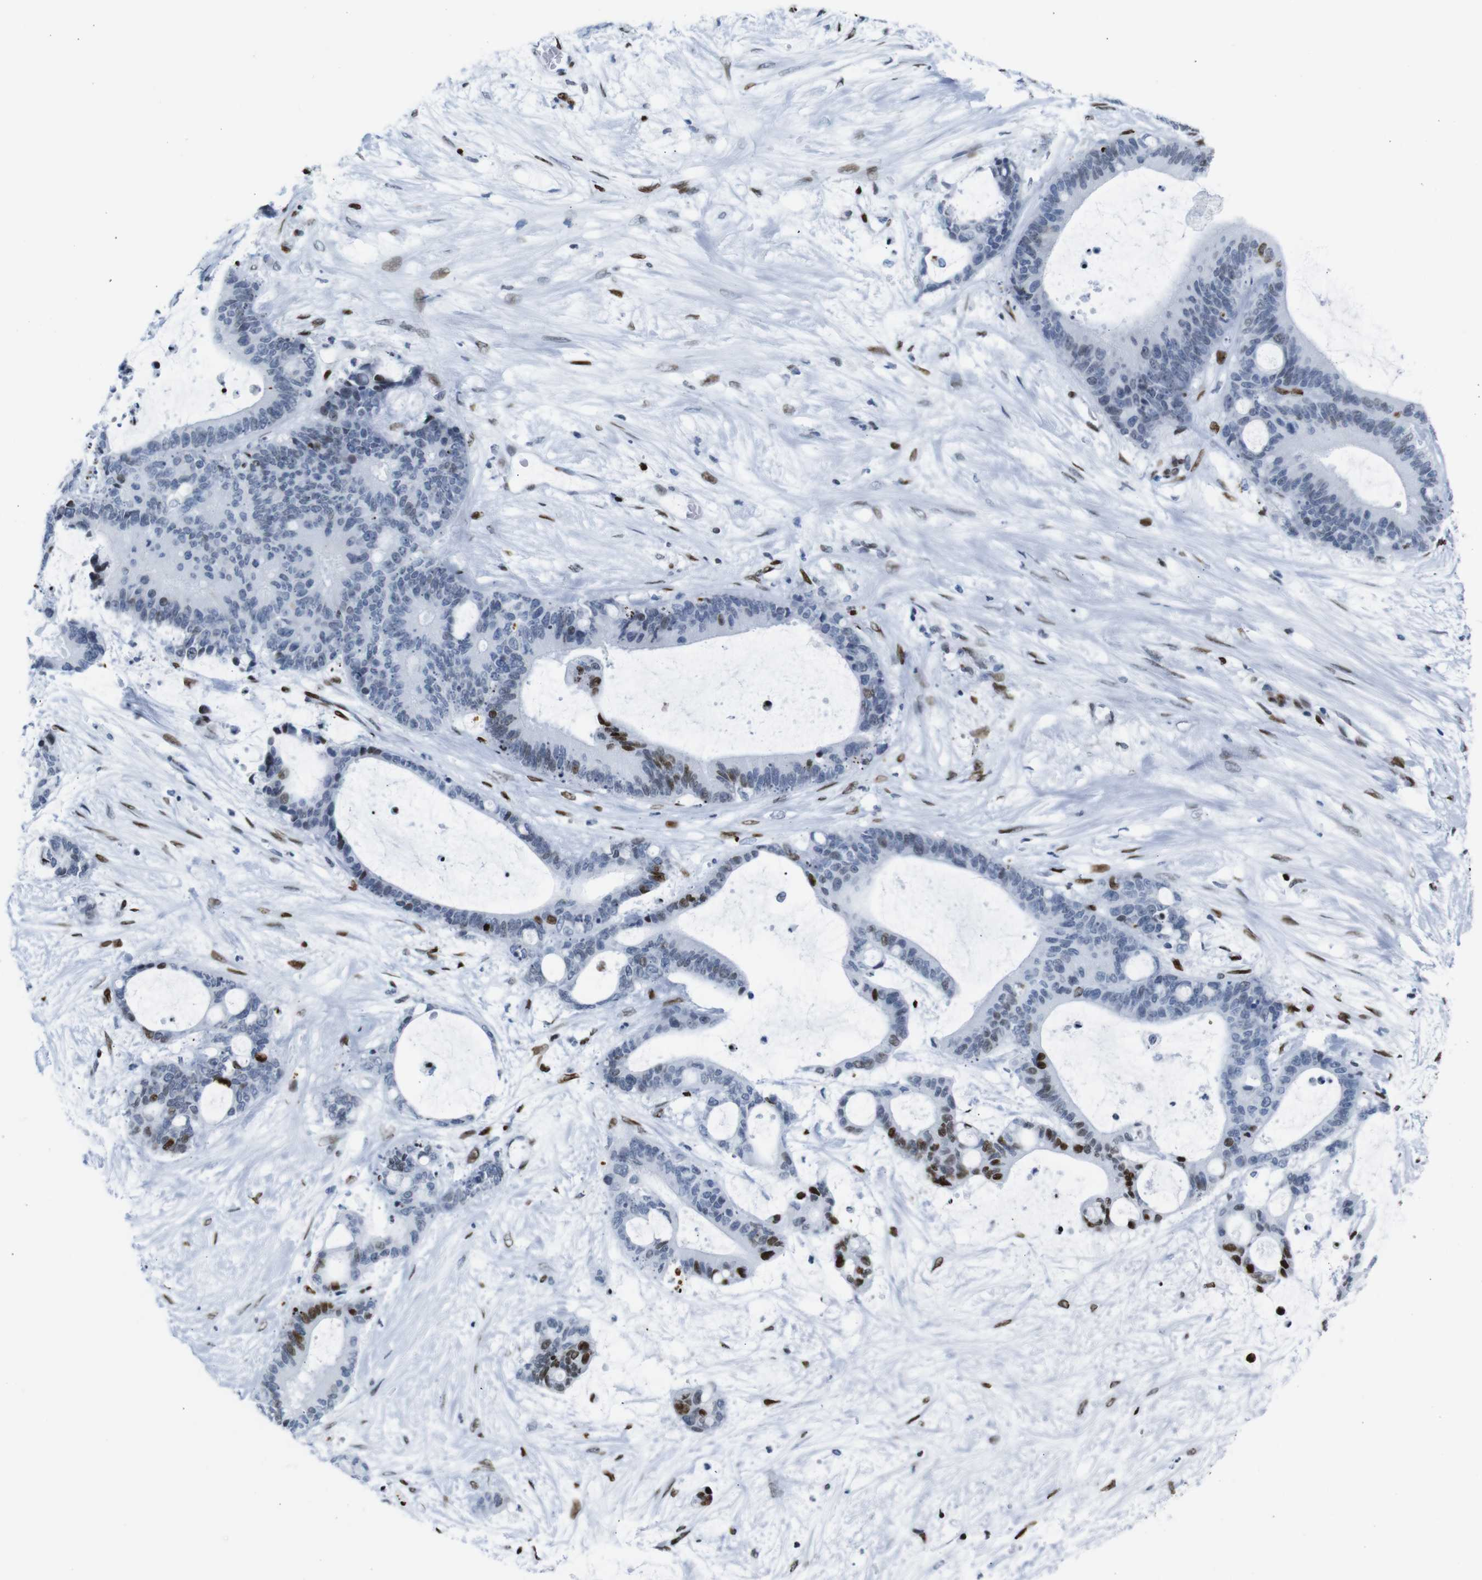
{"staining": {"intensity": "strong", "quantity": "25%-75%", "location": "nuclear"}, "tissue": "liver cancer", "cell_type": "Tumor cells", "image_type": "cancer", "snomed": [{"axis": "morphology", "description": "Cholangiocarcinoma"}, {"axis": "topography", "description": "Liver"}], "caption": "Immunohistochemical staining of cholangiocarcinoma (liver) displays strong nuclear protein staining in about 25%-75% of tumor cells. (Stains: DAB in brown, nuclei in blue, Microscopy: brightfield microscopy at high magnification).", "gene": "NPIPB15", "patient": {"sex": "female", "age": 73}}